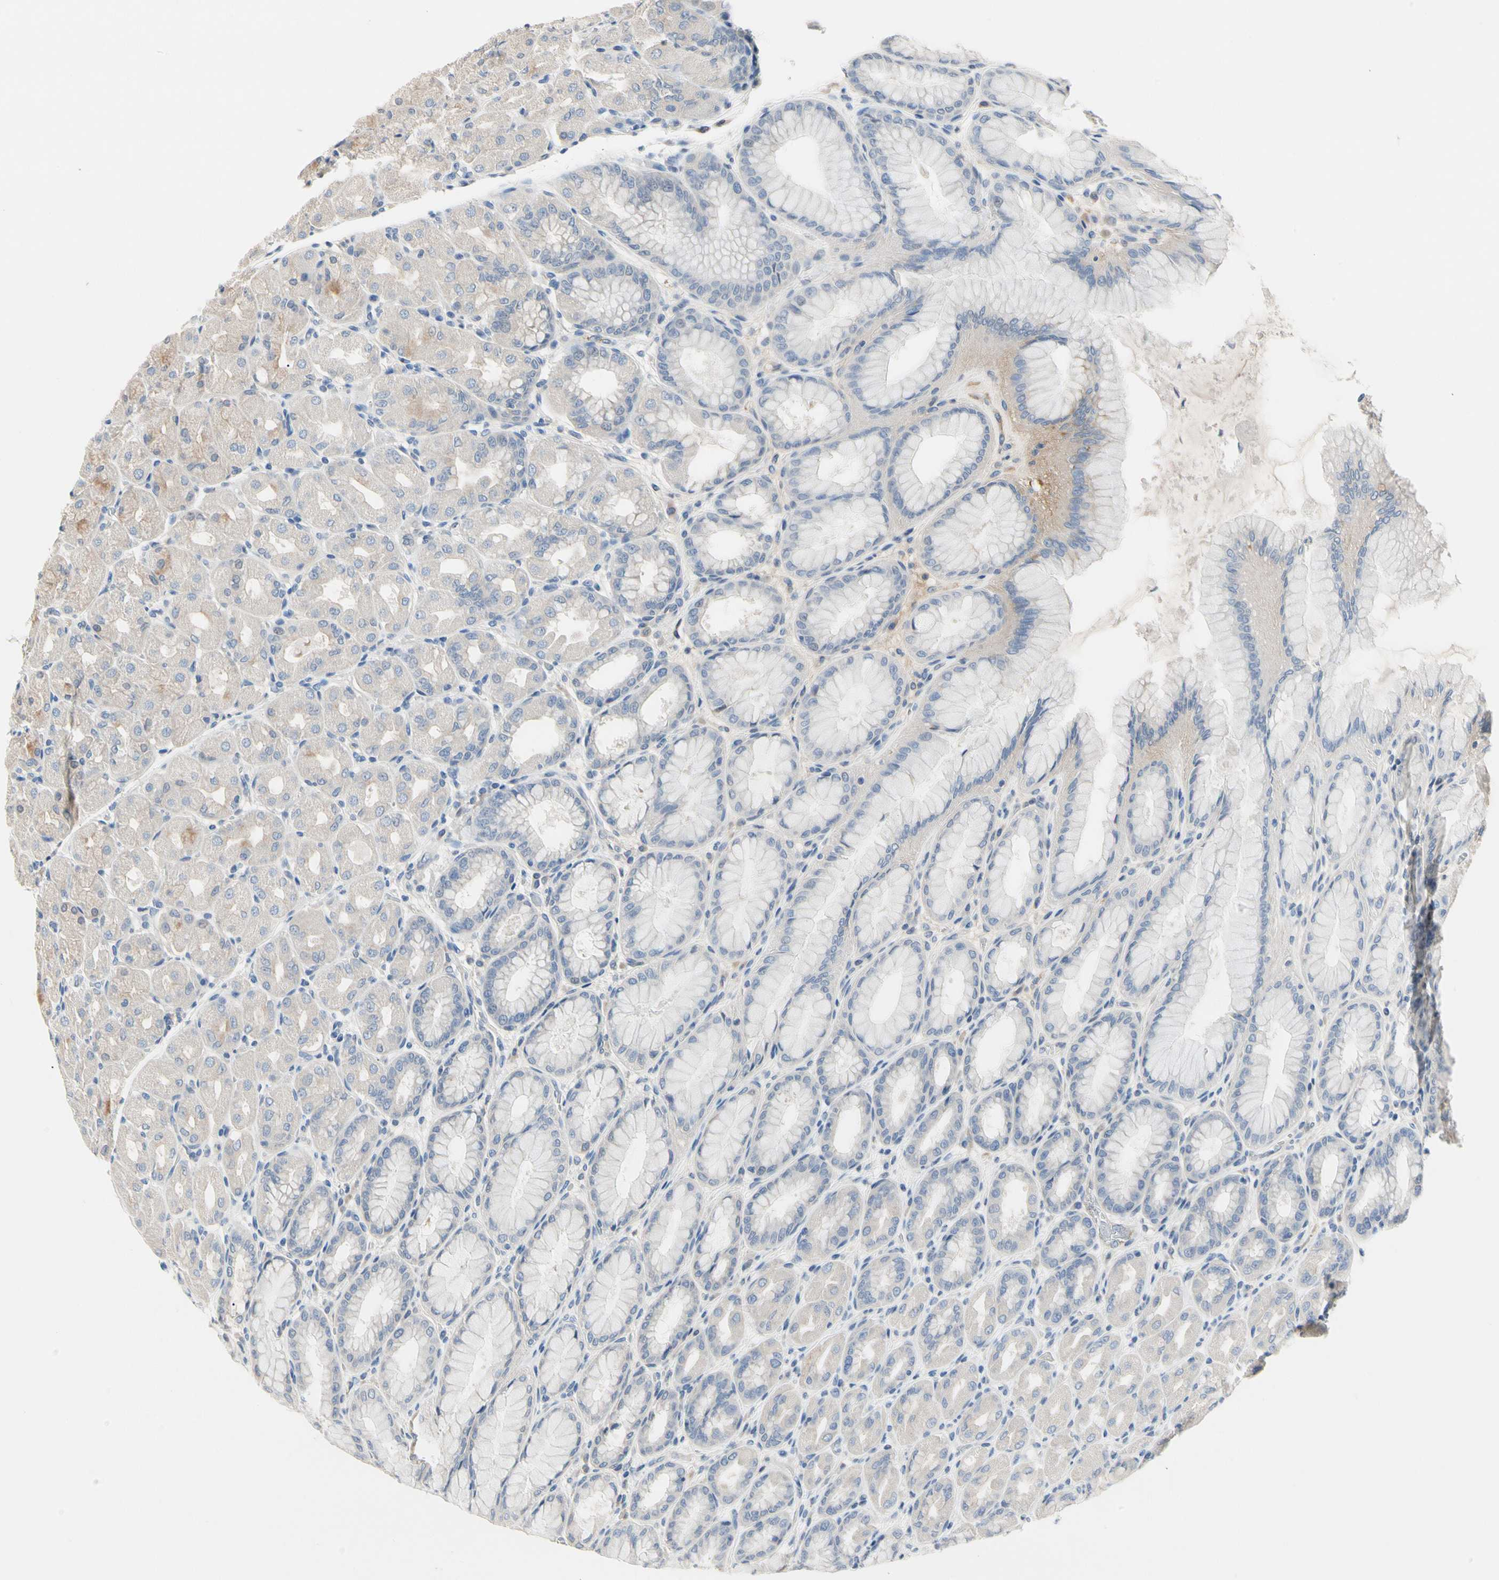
{"staining": {"intensity": "weak", "quantity": "<25%", "location": "cytoplasmic/membranous"}, "tissue": "stomach", "cell_type": "Glandular cells", "image_type": "normal", "snomed": [{"axis": "morphology", "description": "Normal tissue, NOS"}, {"axis": "topography", "description": "Stomach, upper"}], "caption": "High power microscopy micrograph of an IHC micrograph of normal stomach, revealing no significant positivity in glandular cells.", "gene": "ECRG4", "patient": {"sex": "female", "age": 56}}